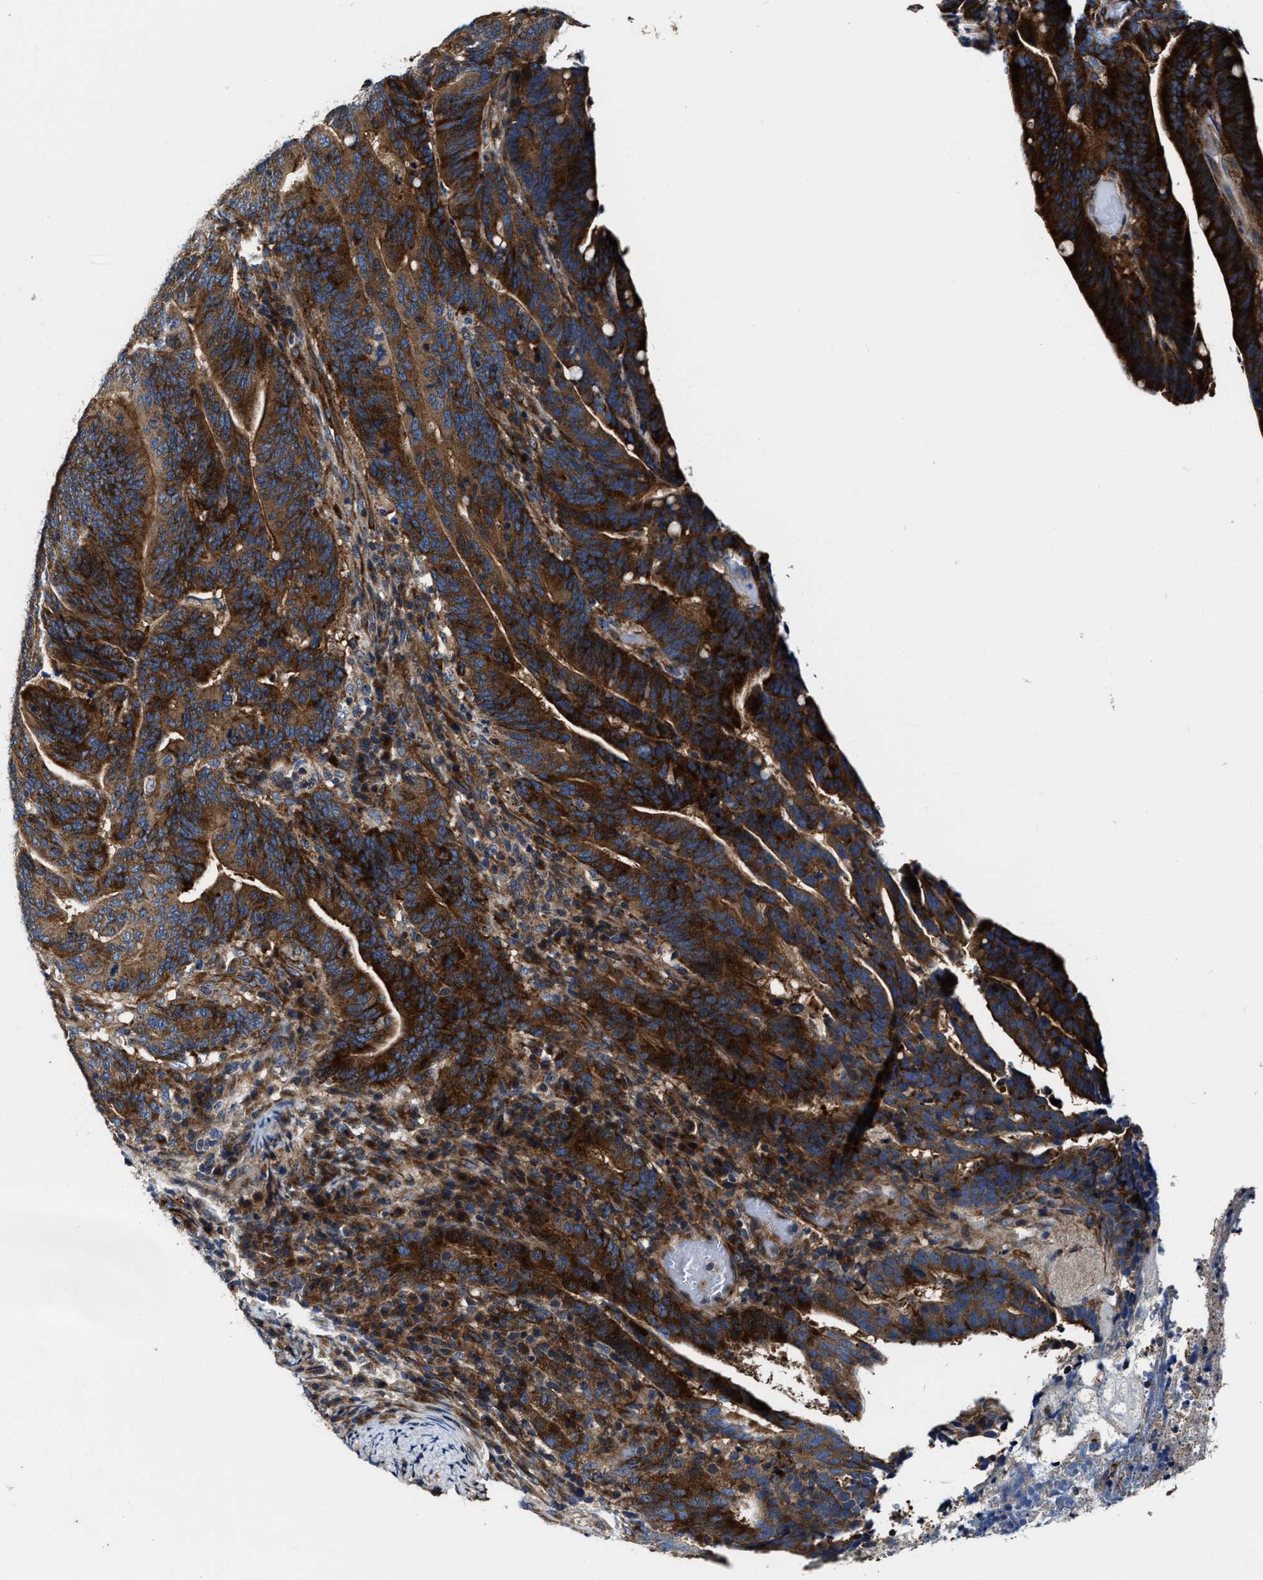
{"staining": {"intensity": "strong", "quantity": ">75%", "location": "cytoplasmic/membranous"}, "tissue": "colorectal cancer", "cell_type": "Tumor cells", "image_type": "cancer", "snomed": [{"axis": "morphology", "description": "Adenocarcinoma, NOS"}, {"axis": "topography", "description": "Colon"}], "caption": "Strong cytoplasmic/membranous expression for a protein is appreciated in about >75% of tumor cells of colorectal cancer (adenocarcinoma) using IHC.", "gene": "PTAR1", "patient": {"sex": "female", "age": 66}}